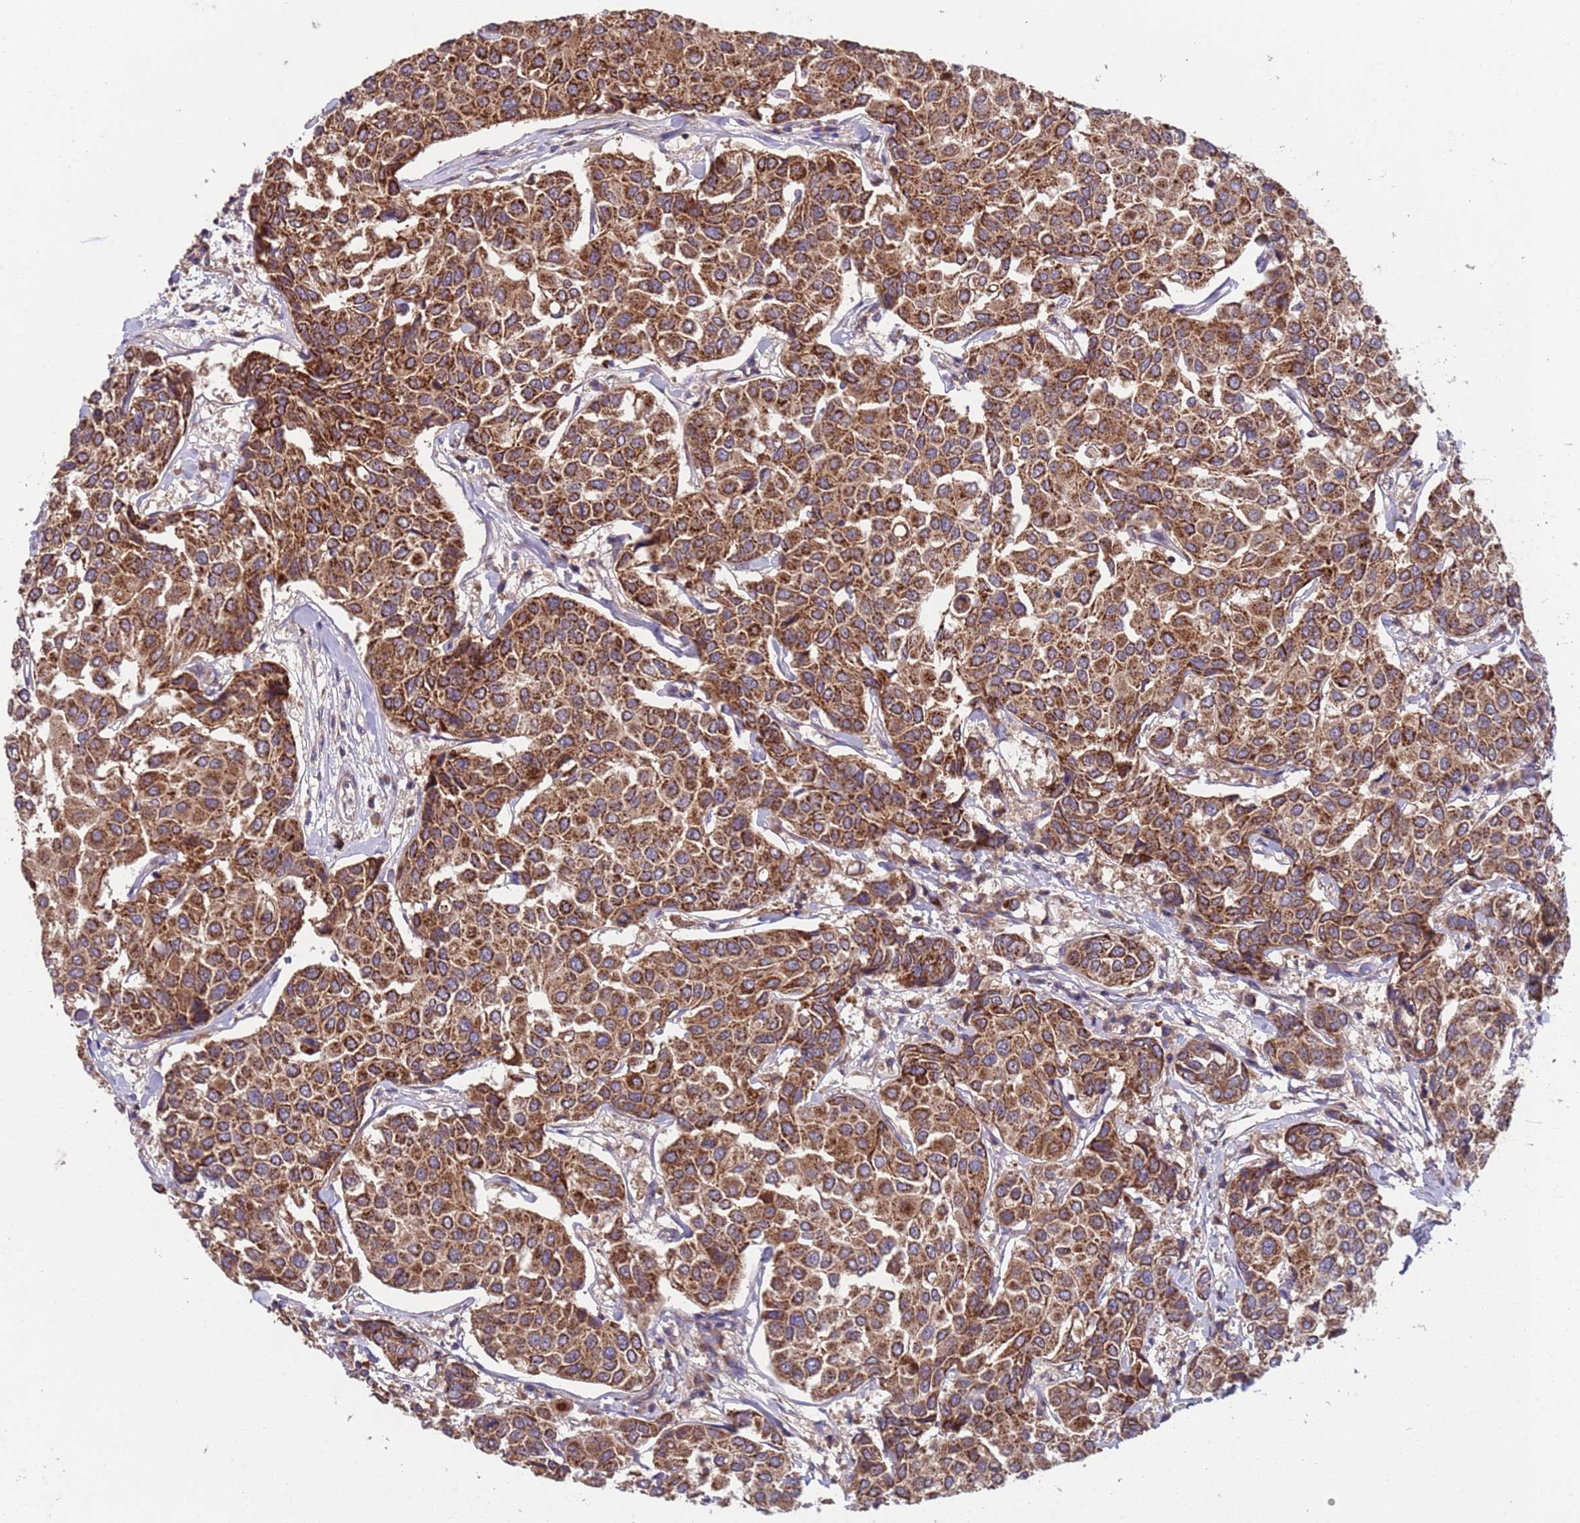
{"staining": {"intensity": "strong", "quantity": ">75%", "location": "cytoplasmic/membranous"}, "tissue": "breast cancer", "cell_type": "Tumor cells", "image_type": "cancer", "snomed": [{"axis": "morphology", "description": "Duct carcinoma"}, {"axis": "topography", "description": "Breast"}], "caption": "Invasive ductal carcinoma (breast) stained with IHC reveals strong cytoplasmic/membranous positivity in about >75% of tumor cells.", "gene": "ACAD8", "patient": {"sex": "female", "age": 55}}